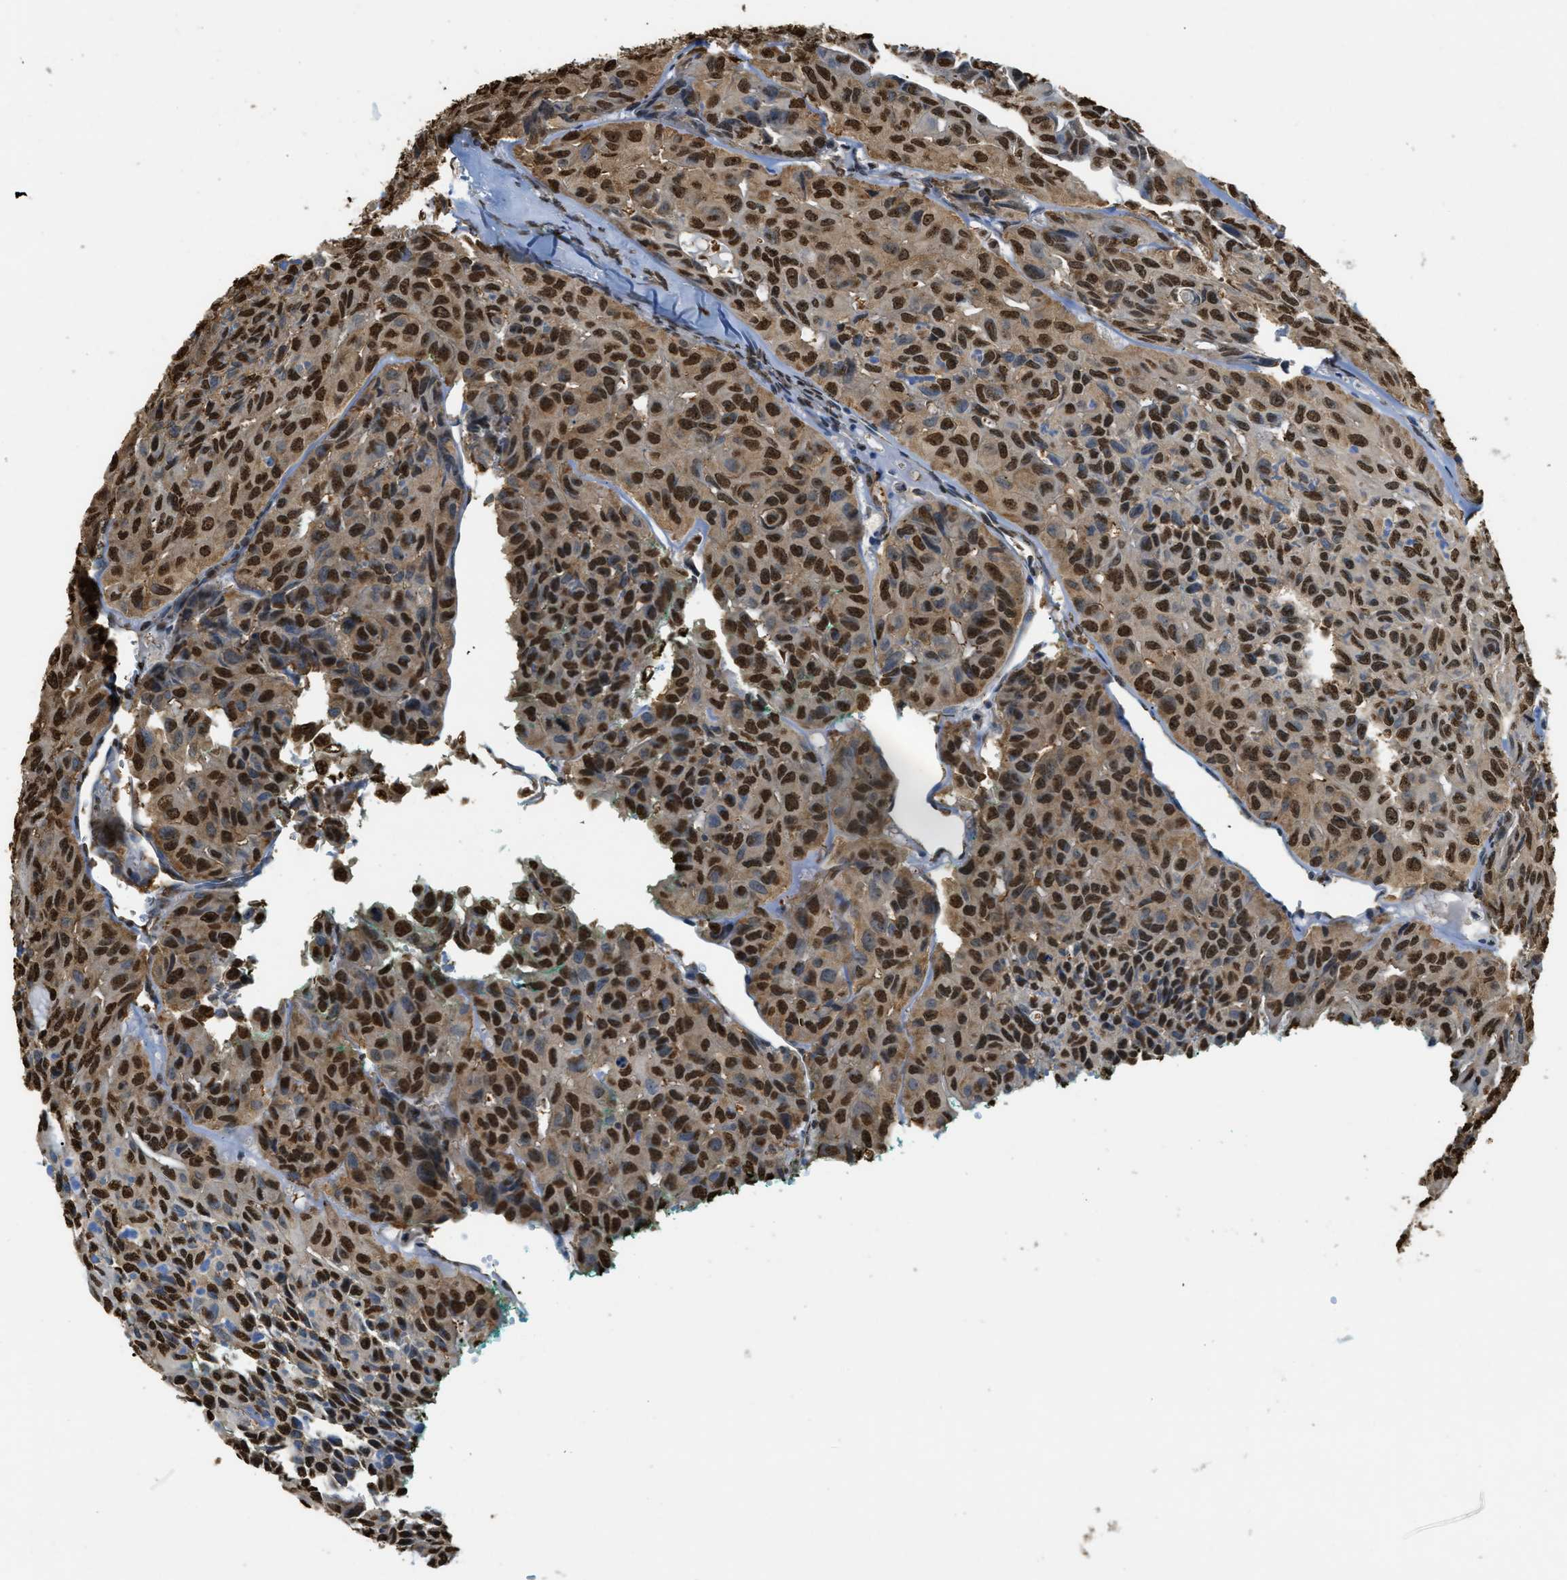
{"staining": {"intensity": "strong", "quantity": ">75%", "location": "cytoplasmic/membranous,nuclear"}, "tissue": "head and neck cancer", "cell_type": "Tumor cells", "image_type": "cancer", "snomed": [{"axis": "morphology", "description": "Adenocarcinoma, NOS"}, {"axis": "topography", "description": "Salivary gland, NOS"}, {"axis": "topography", "description": "Head-Neck"}], "caption": "Approximately >75% of tumor cells in head and neck adenocarcinoma show strong cytoplasmic/membranous and nuclear protein staining as visualized by brown immunohistochemical staining.", "gene": "NR5A2", "patient": {"sex": "female", "age": 76}}